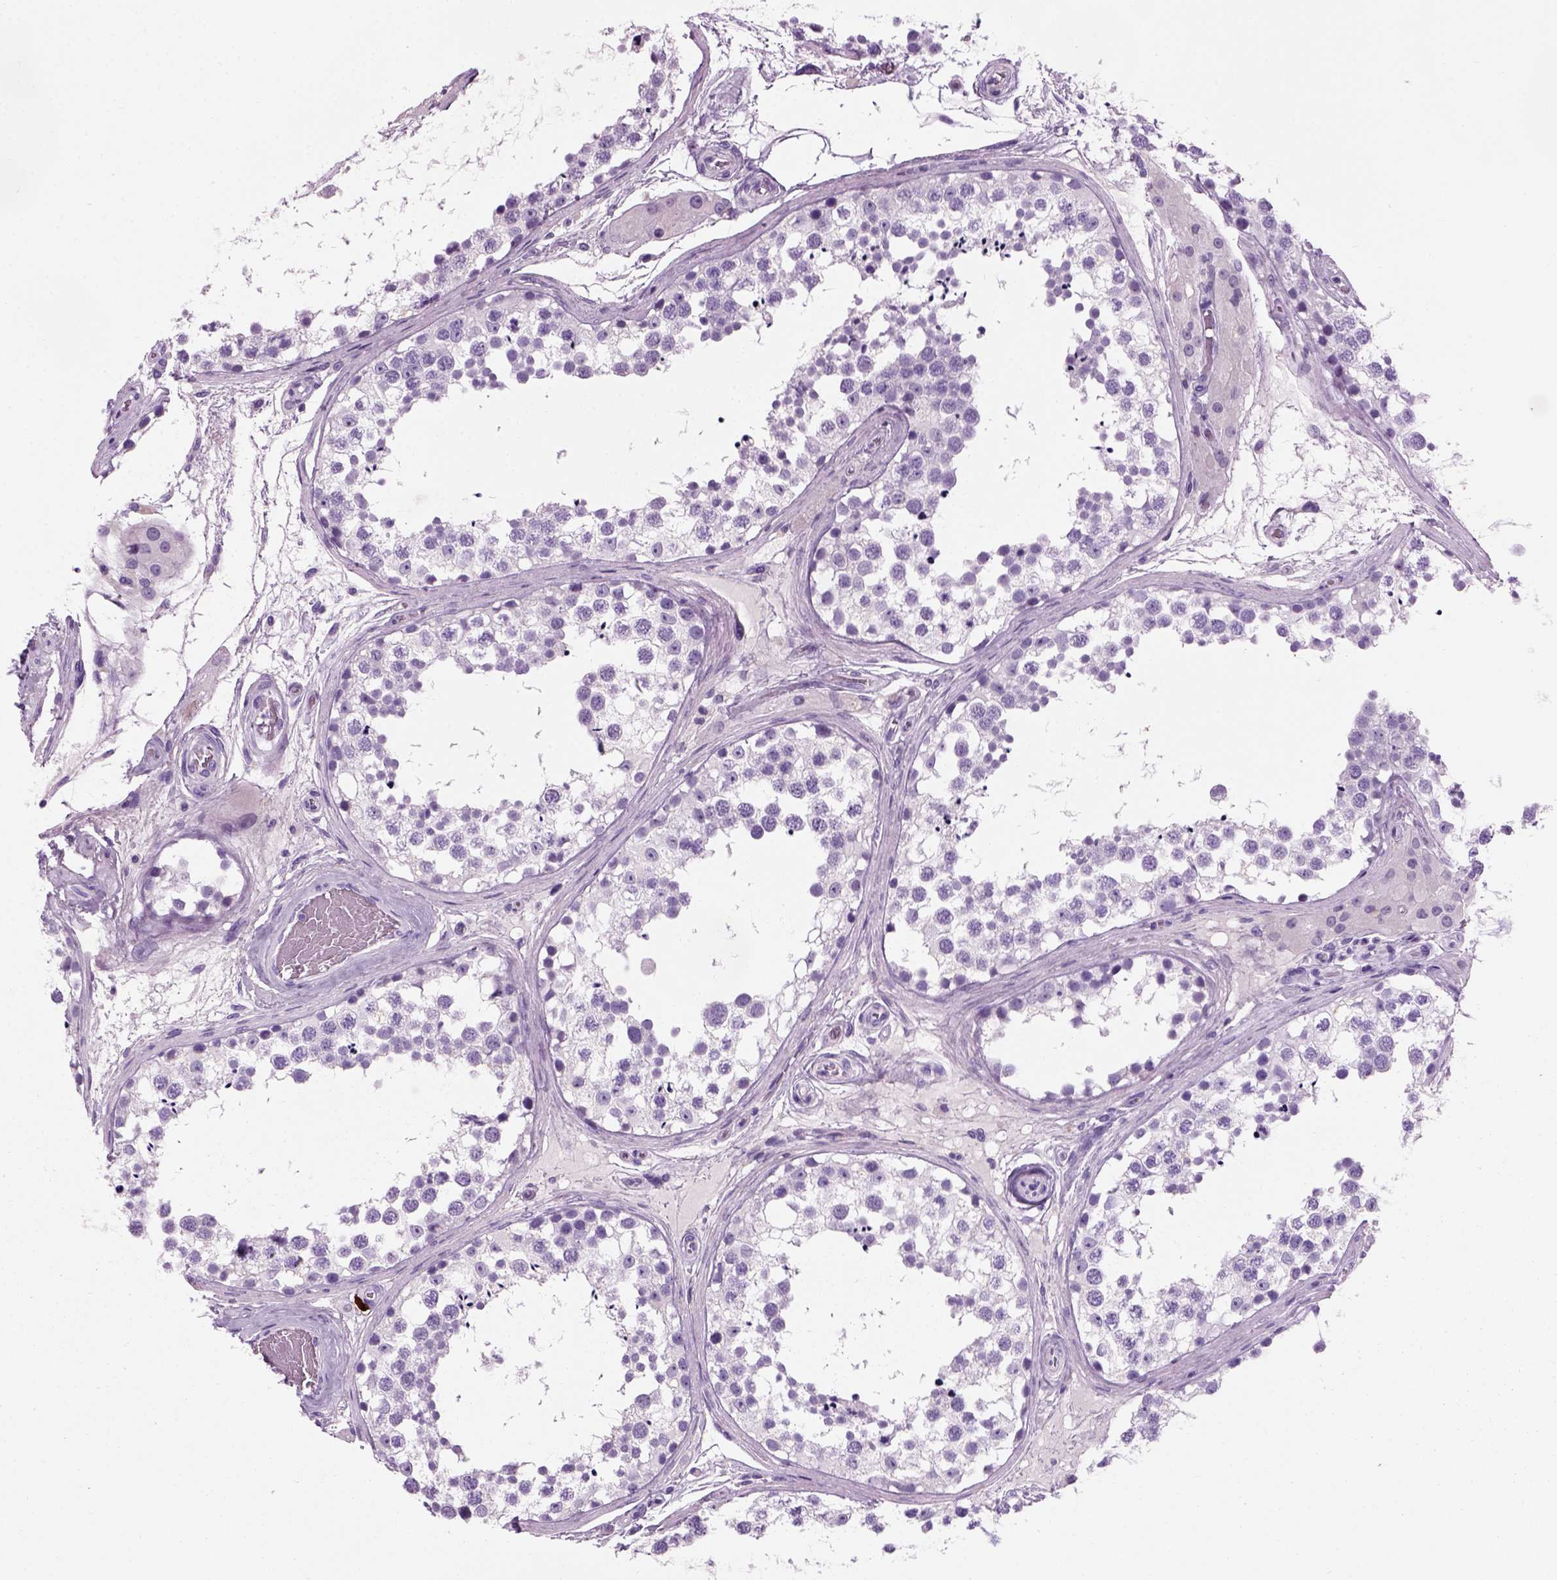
{"staining": {"intensity": "negative", "quantity": "none", "location": "none"}, "tissue": "testis", "cell_type": "Cells in seminiferous ducts", "image_type": "normal", "snomed": [{"axis": "morphology", "description": "Normal tissue, NOS"}, {"axis": "morphology", "description": "Seminoma, NOS"}, {"axis": "topography", "description": "Testis"}], "caption": "Immunohistochemistry (IHC) of benign testis reveals no staining in cells in seminiferous ducts.", "gene": "MZB1", "patient": {"sex": "male", "age": 65}}